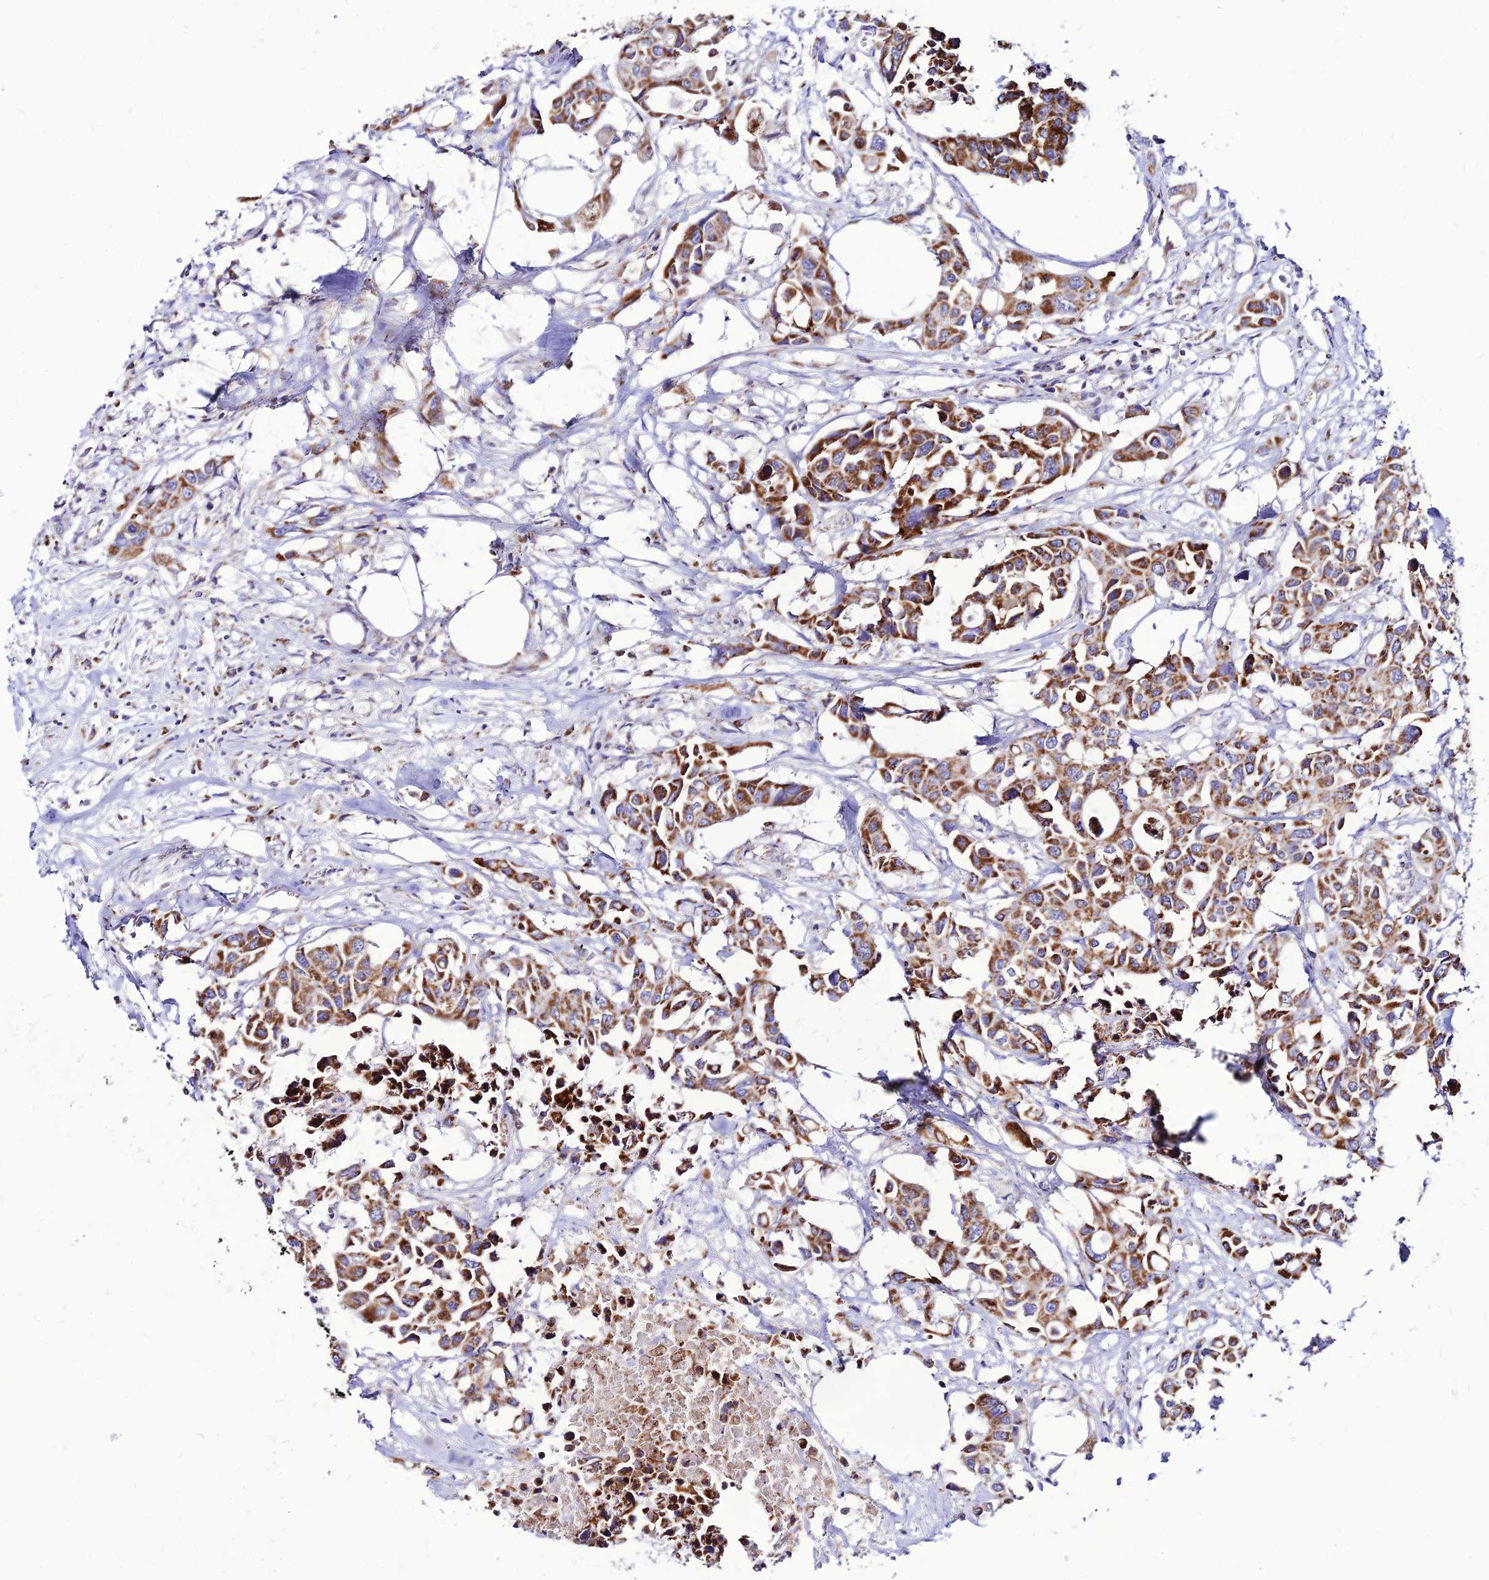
{"staining": {"intensity": "moderate", "quantity": ">75%", "location": "cytoplasmic/membranous"}, "tissue": "colorectal cancer", "cell_type": "Tumor cells", "image_type": "cancer", "snomed": [{"axis": "morphology", "description": "Adenocarcinoma, NOS"}, {"axis": "topography", "description": "Colon"}], "caption": "Immunohistochemical staining of human colorectal cancer reveals medium levels of moderate cytoplasmic/membranous protein staining in approximately >75% of tumor cells.", "gene": "ECI1", "patient": {"sex": "male", "age": 77}}